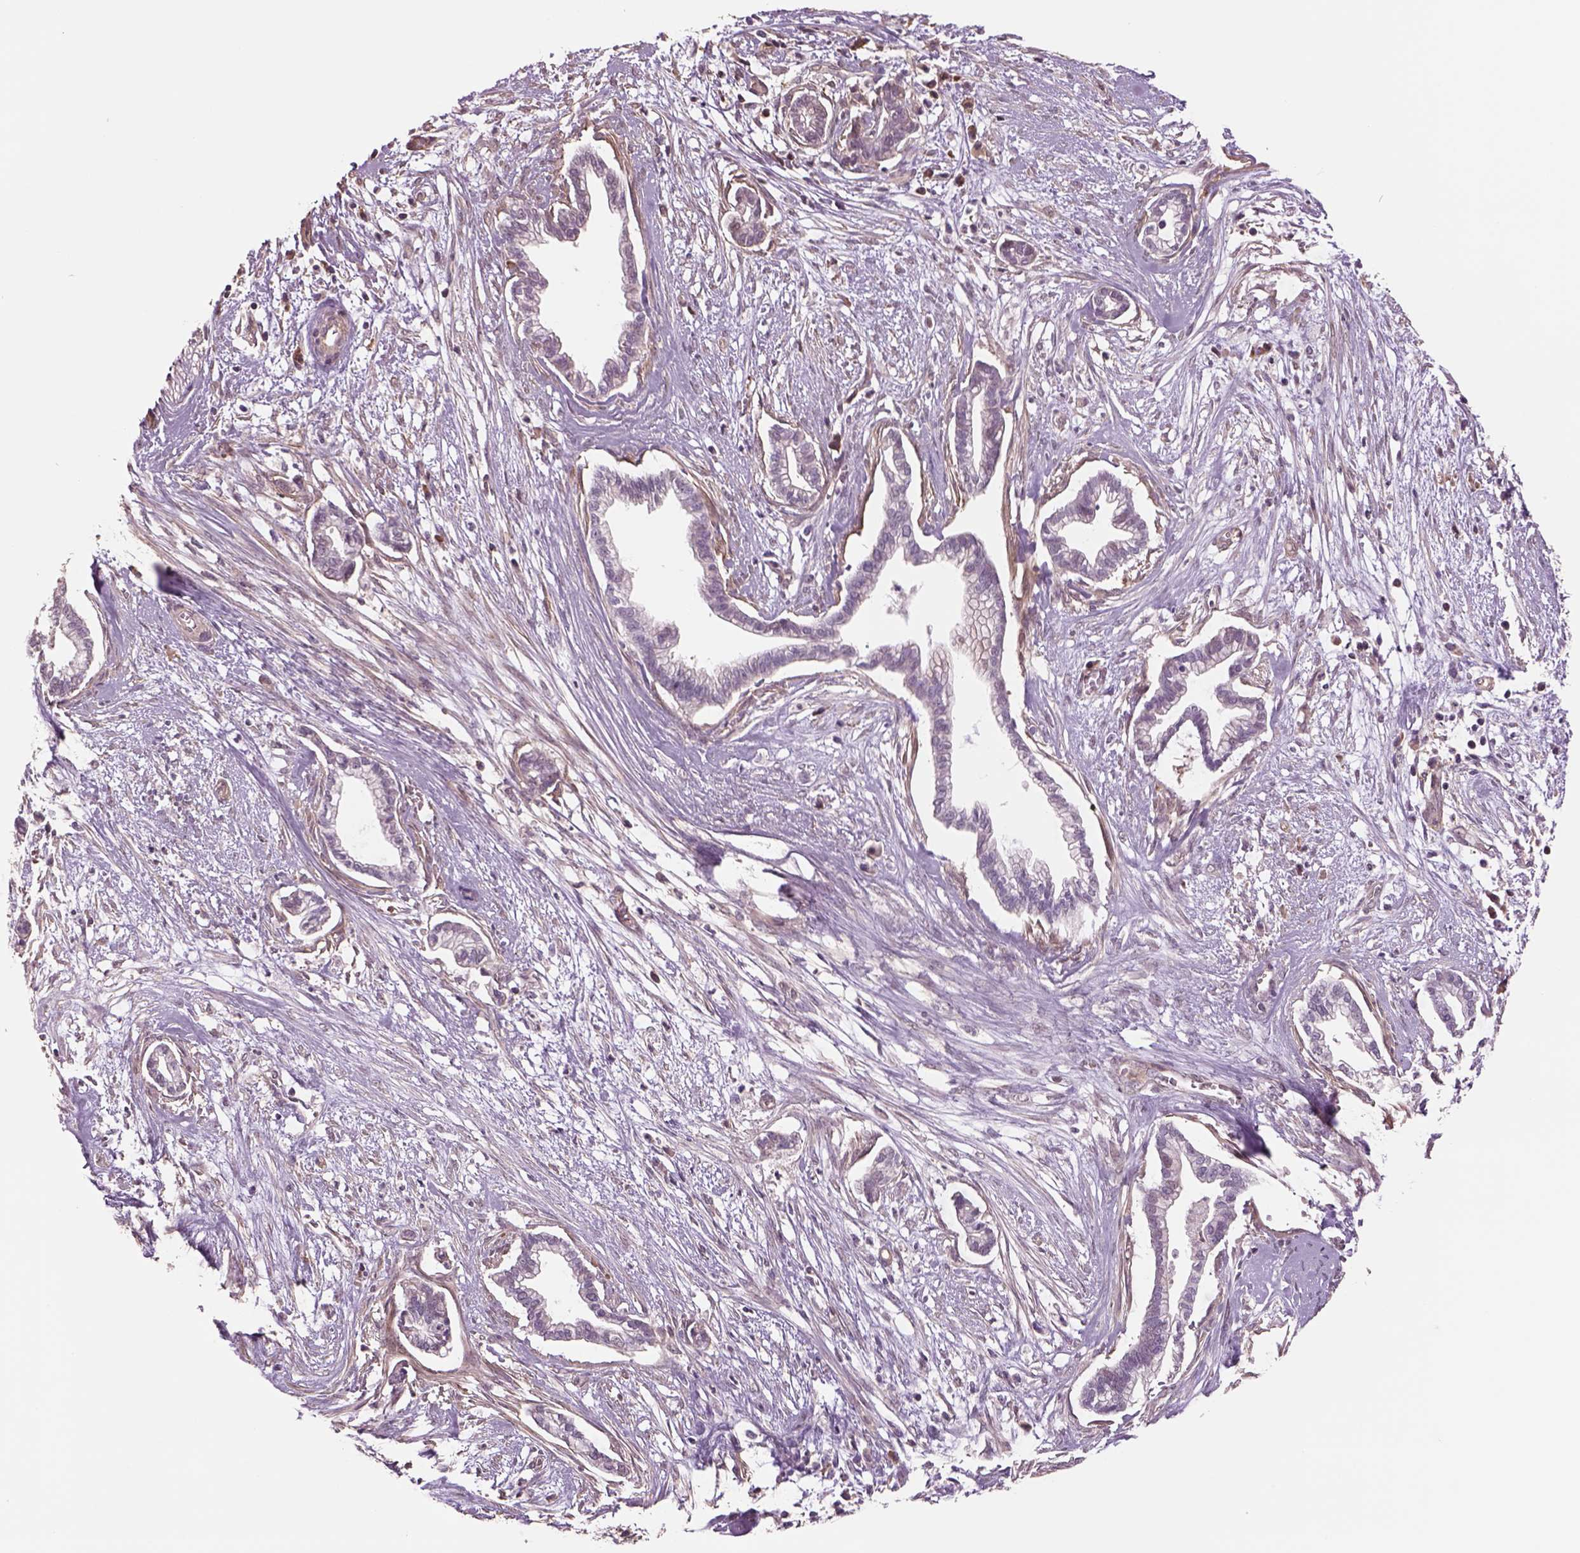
{"staining": {"intensity": "negative", "quantity": "none", "location": "none"}, "tissue": "cervical cancer", "cell_type": "Tumor cells", "image_type": "cancer", "snomed": [{"axis": "morphology", "description": "Adenocarcinoma, NOS"}, {"axis": "topography", "description": "Cervix"}], "caption": "Tumor cells are negative for protein expression in human adenocarcinoma (cervical).", "gene": "LIN7A", "patient": {"sex": "female", "age": 62}}